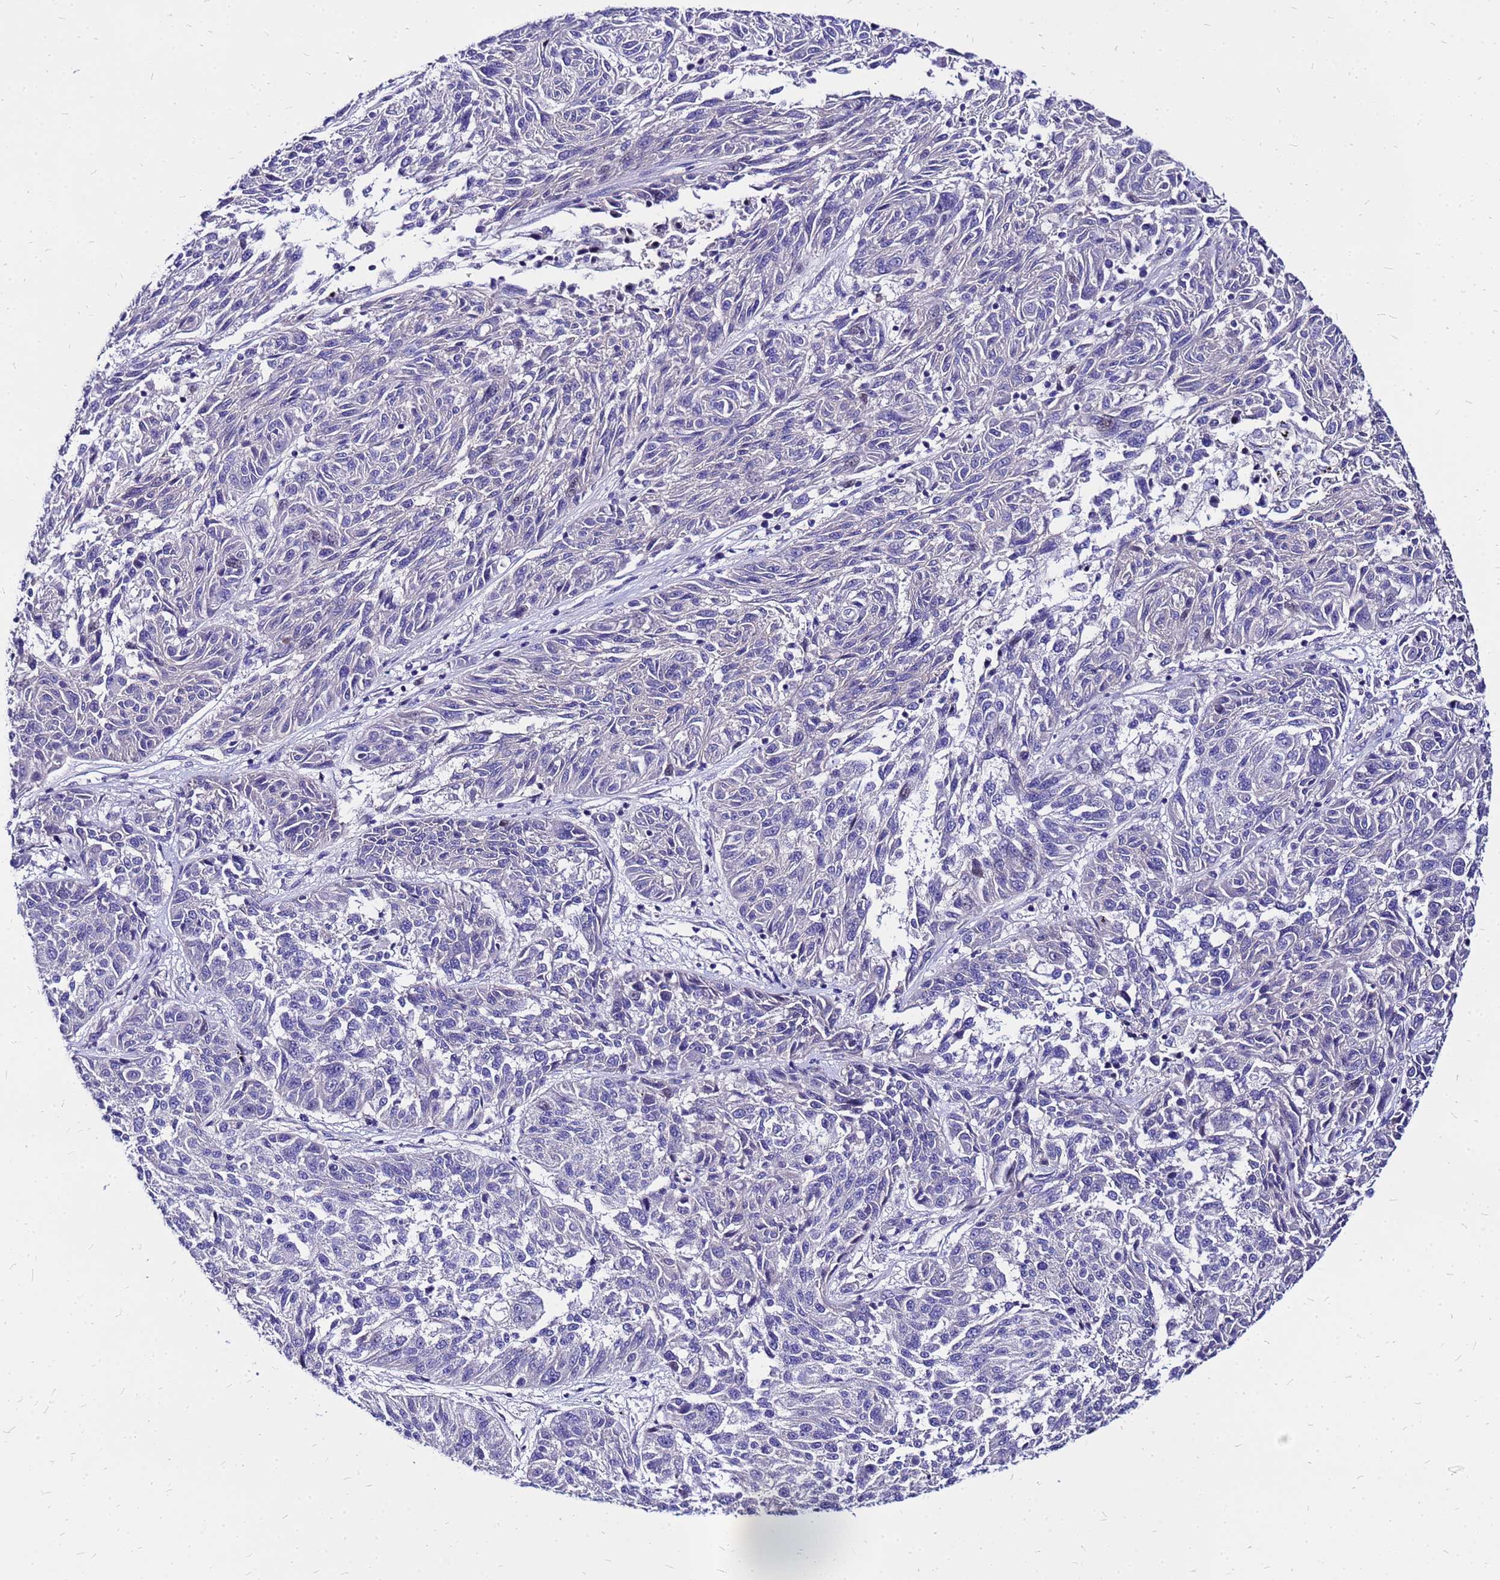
{"staining": {"intensity": "negative", "quantity": "none", "location": "none"}, "tissue": "melanoma", "cell_type": "Tumor cells", "image_type": "cancer", "snomed": [{"axis": "morphology", "description": "Malignant melanoma, NOS"}, {"axis": "topography", "description": "Skin"}], "caption": "An immunohistochemistry (IHC) image of malignant melanoma is shown. There is no staining in tumor cells of malignant melanoma. (DAB immunohistochemistry with hematoxylin counter stain).", "gene": "ARHGEF5", "patient": {"sex": "male", "age": 53}}